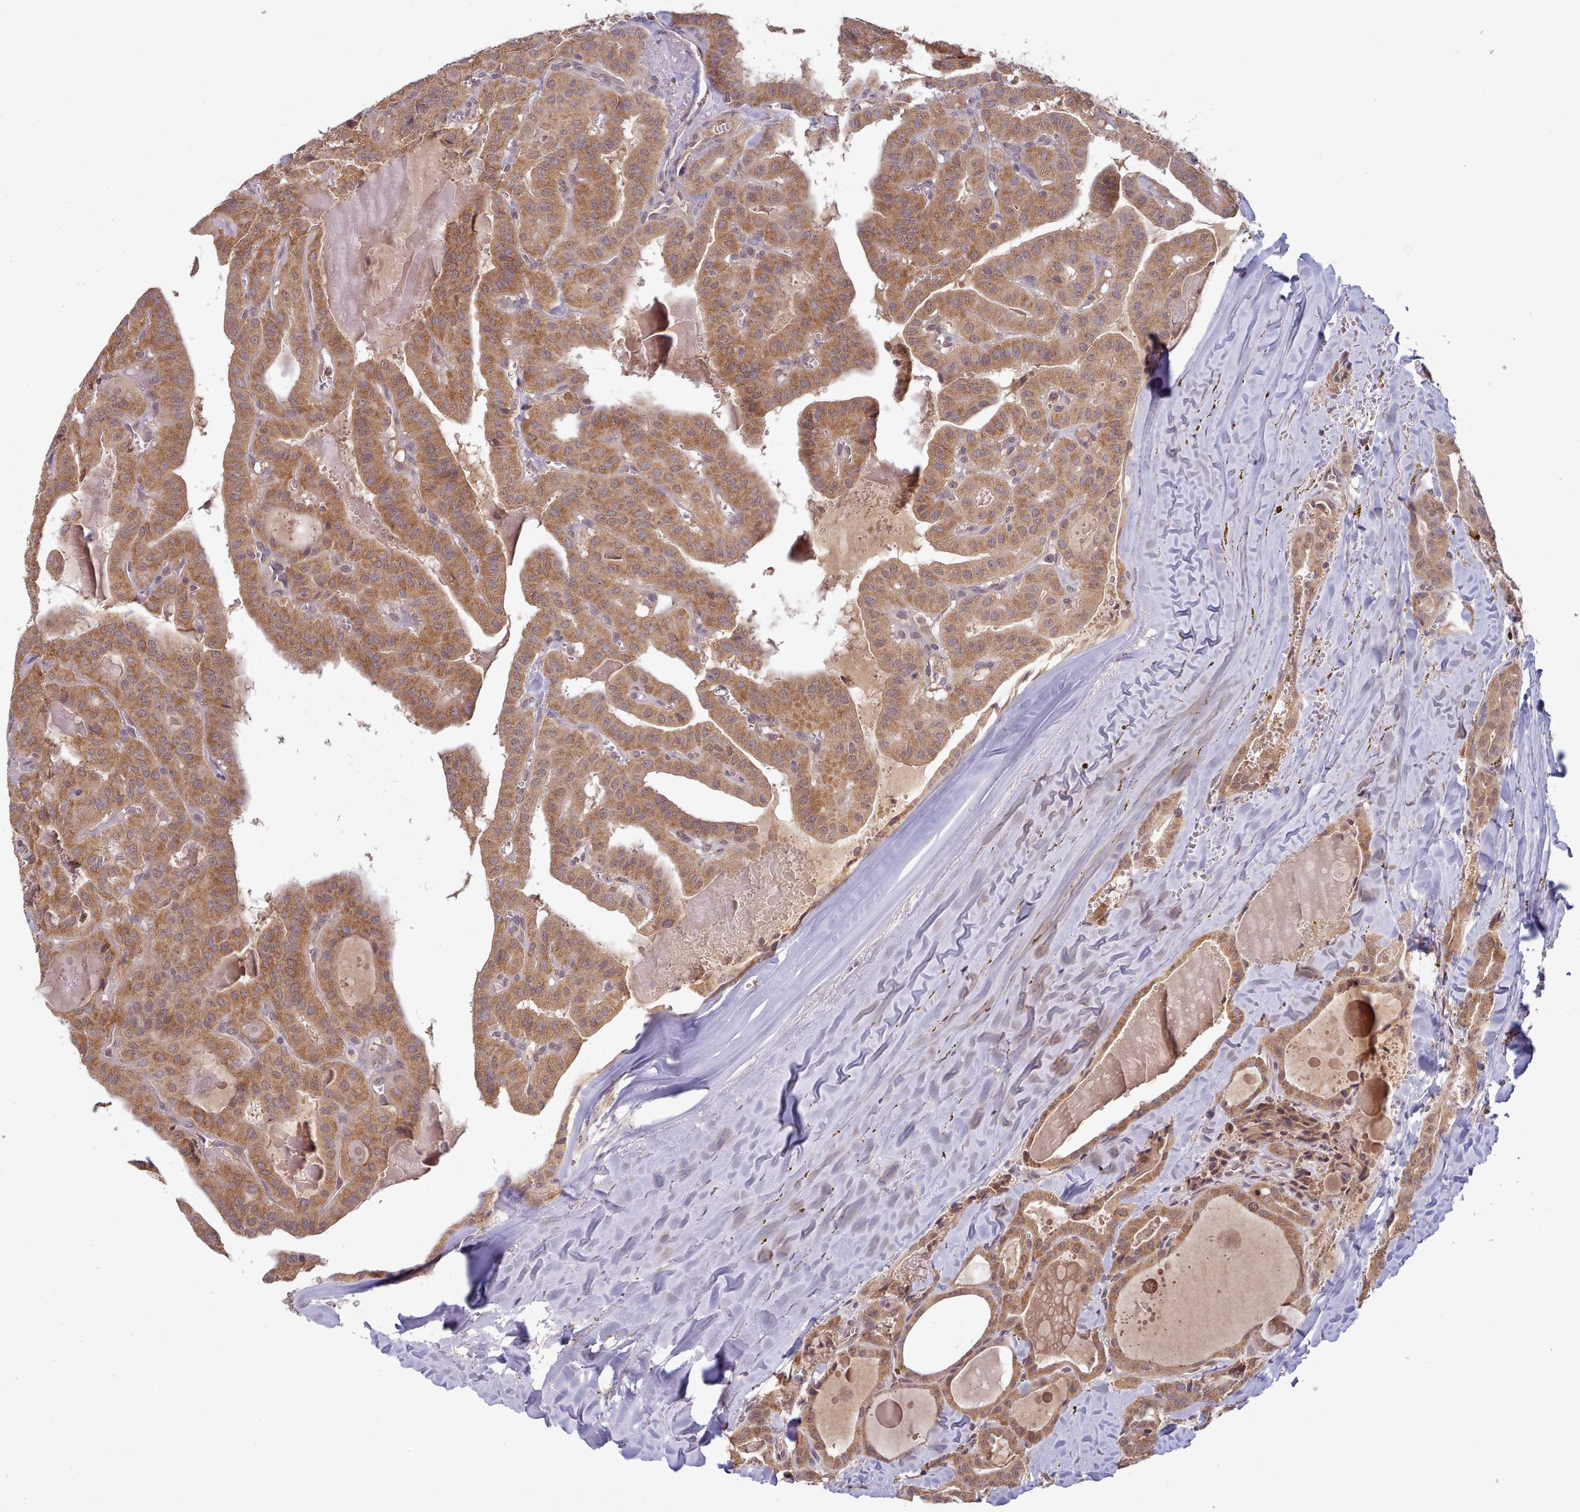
{"staining": {"intensity": "moderate", "quantity": ">75%", "location": "cytoplasmic/membranous"}, "tissue": "thyroid cancer", "cell_type": "Tumor cells", "image_type": "cancer", "snomed": [{"axis": "morphology", "description": "Papillary adenocarcinoma, NOS"}, {"axis": "topography", "description": "Thyroid gland"}], "caption": "IHC (DAB) staining of human thyroid cancer shows moderate cytoplasmic/membranous protein positivity in approximately >75% of tumor cells.", "gene": "PIP4P1", "patient": {"sex": "male", "age": 52}}